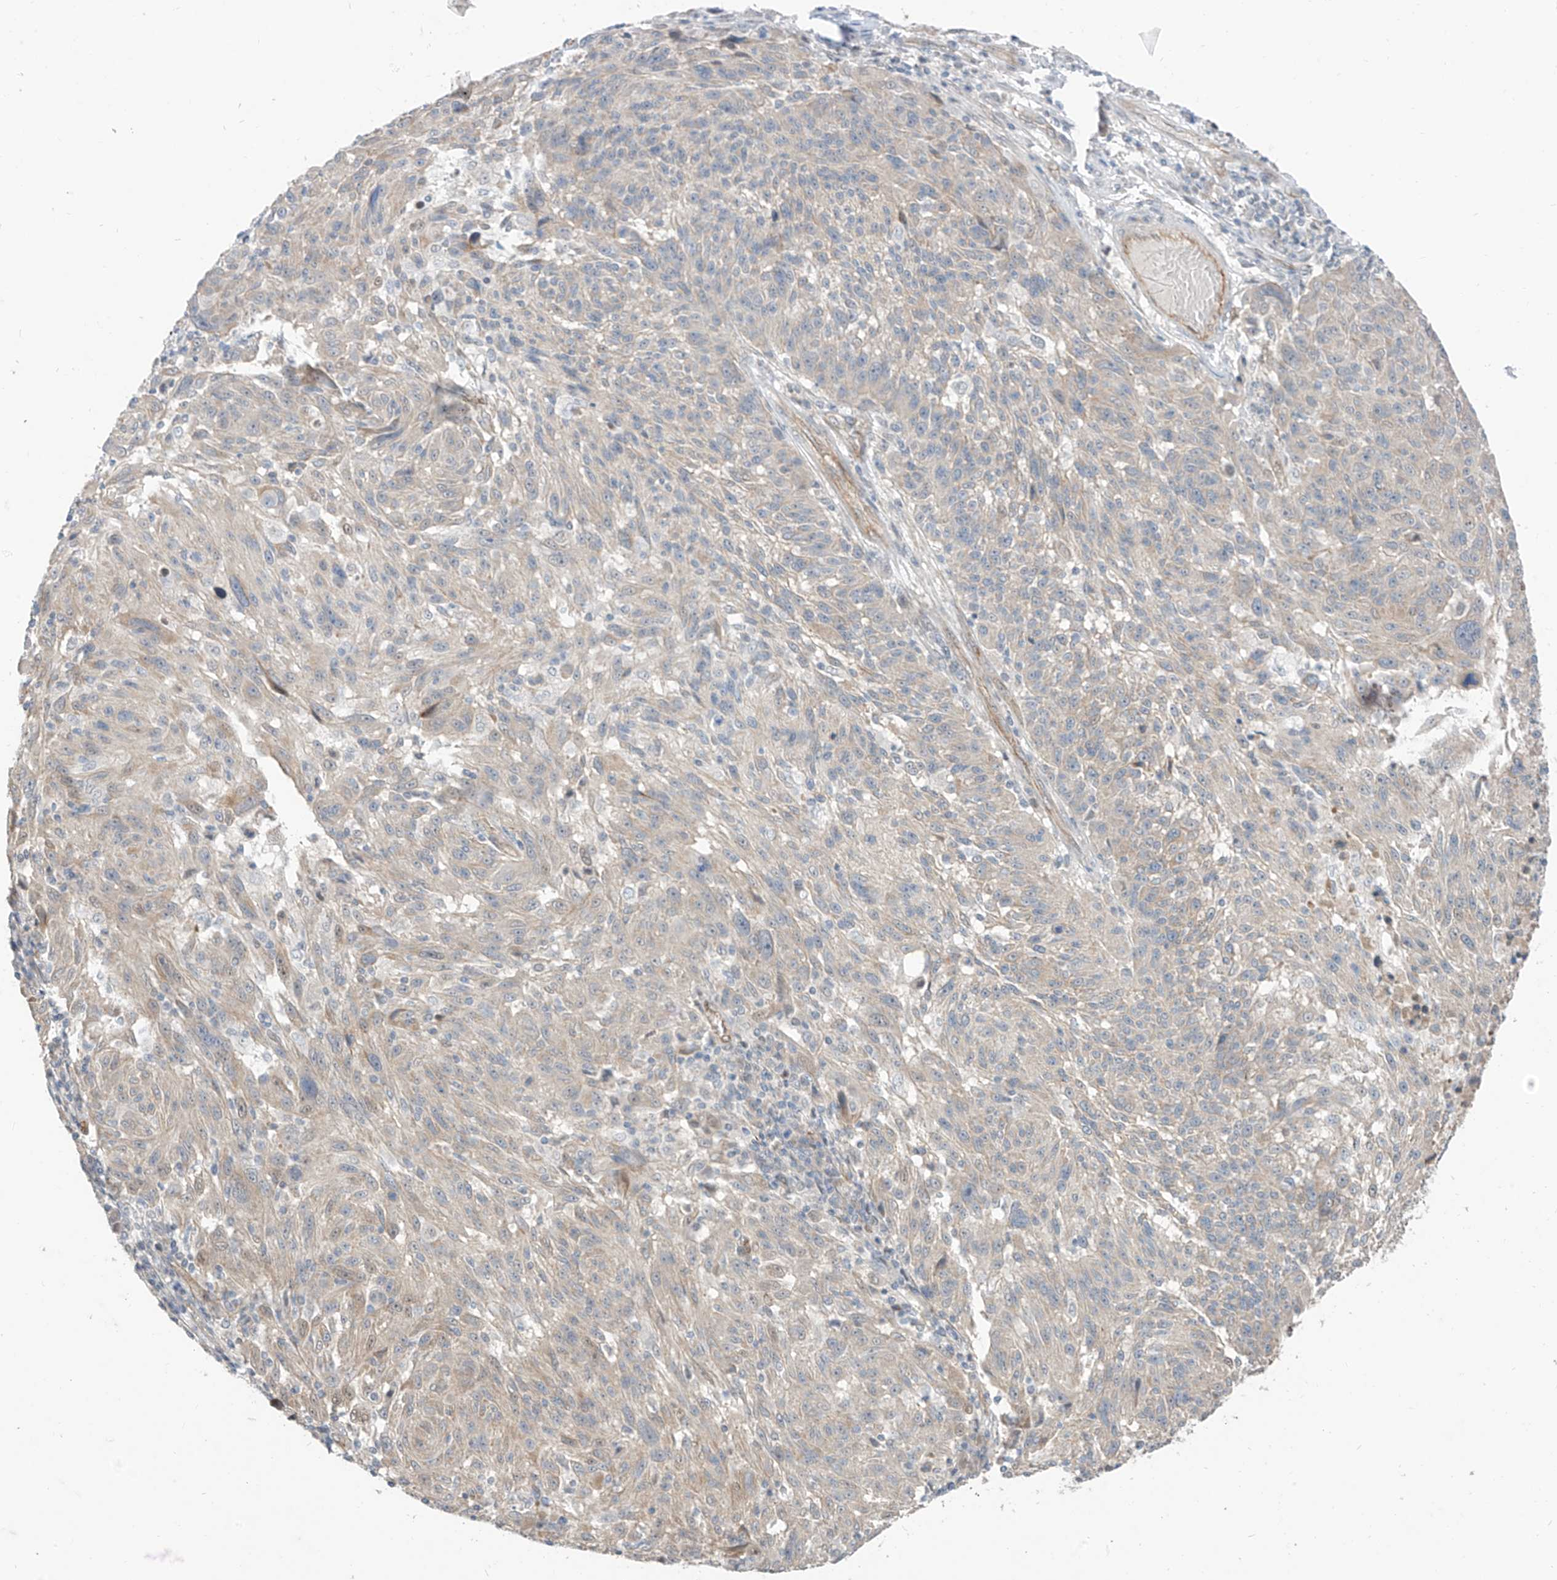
{"staining": {"intensity": "negative", "quantity": "none", "location": "none"}, "tissue": "melanoma", "cell_type": "Tumor cells", "image_type": "cancer", "snomed": [{"axis": "morphology", "description": "Malignant melanoma, NOS"}, {"axis": "topography", "description": "Skin"}], "caption": "Immunohistochemistry (IHC) micrograph of neoplastic tissue: malignant melanoma stained with DAB reveals no significant protein expression in tumor cells.", "gene": "EPHX4", "patient": {"sex": "male", "age": 53}}